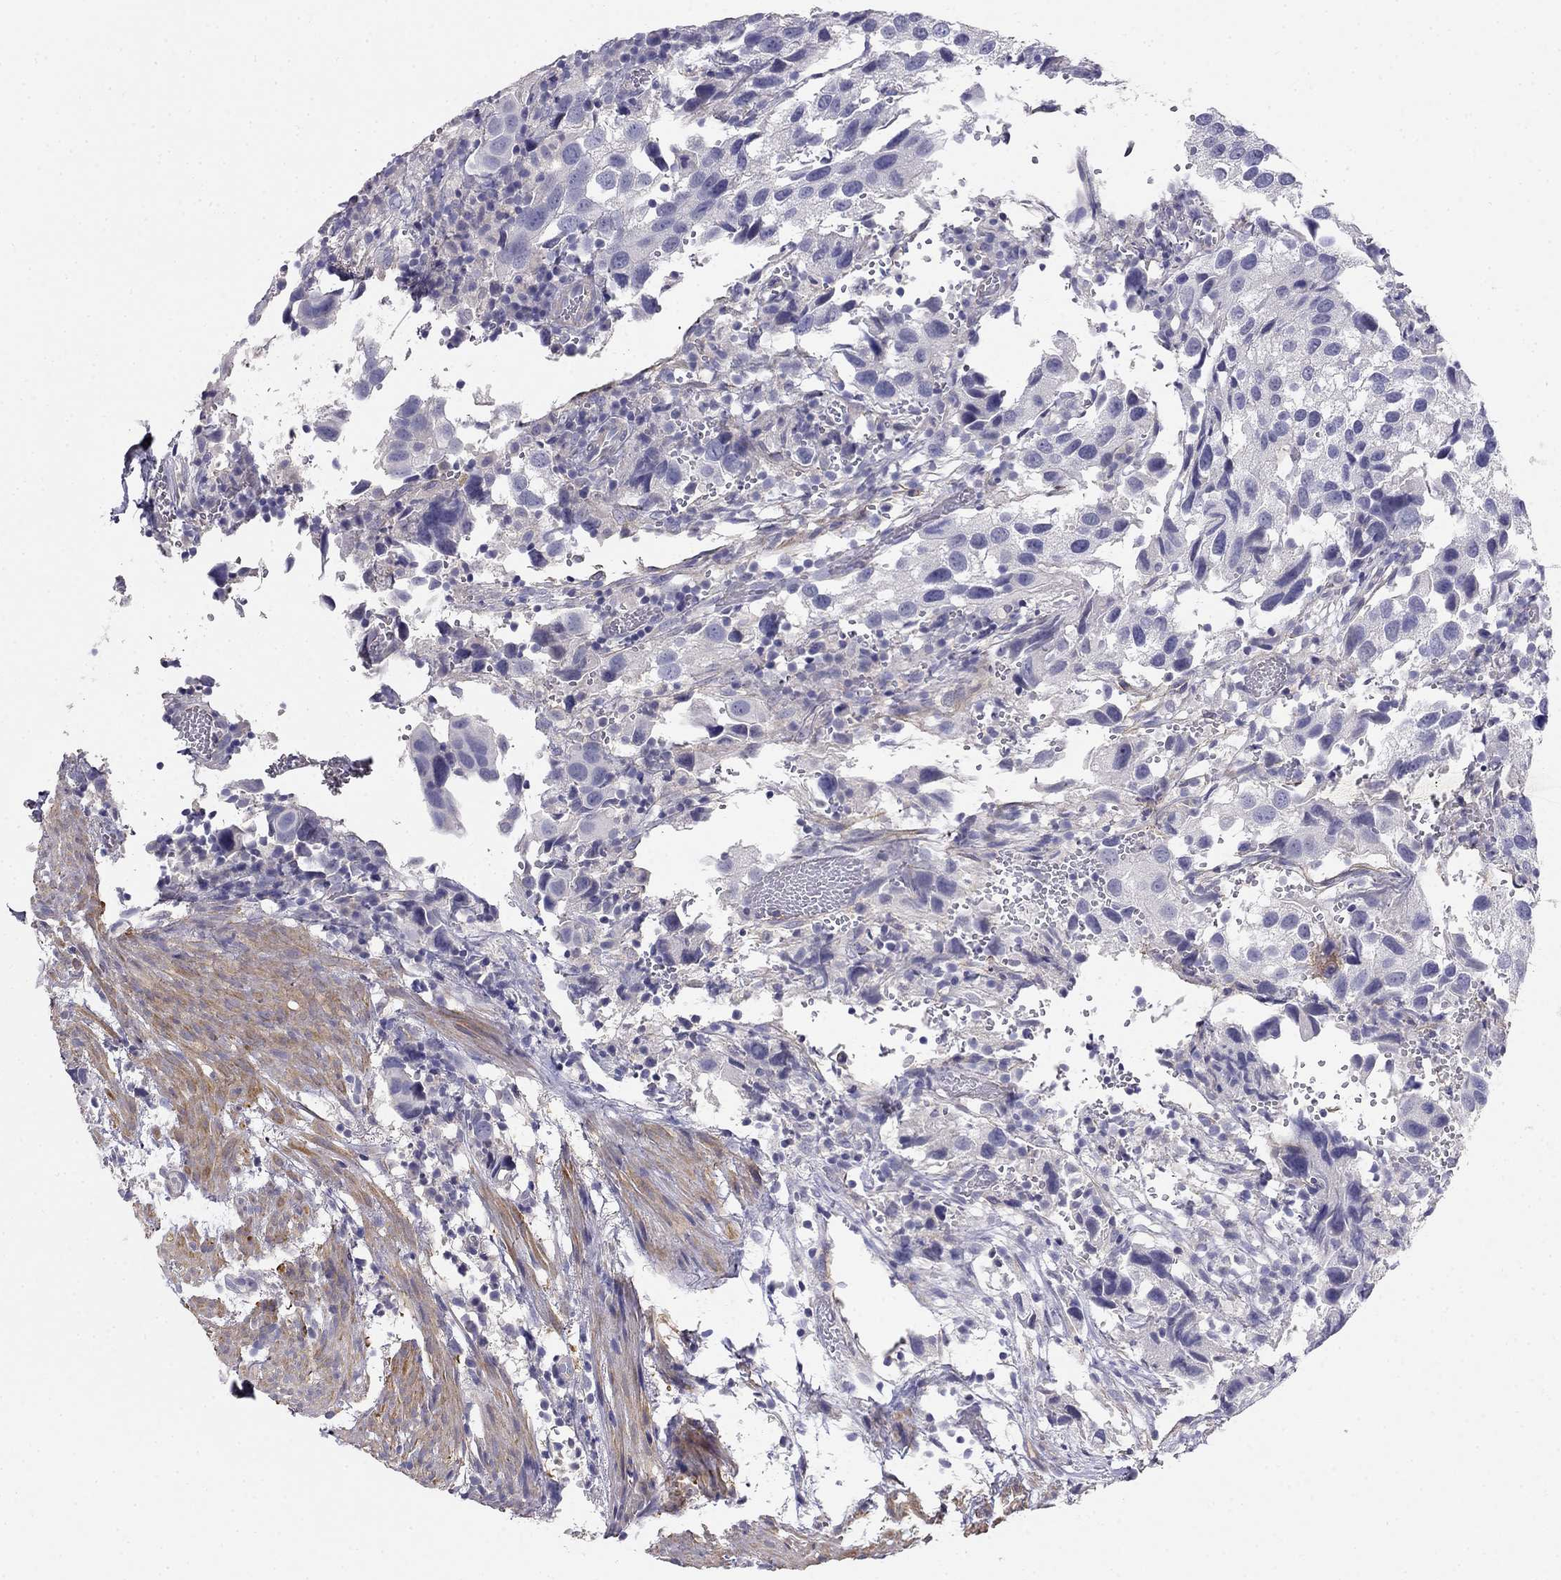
{"staining": {"intensity": "negative", "quantity": "none", "location": "none"}, "tissue": "urothelial cancer", "cell_type": "Tumor cells", "image_type": "cancer", "snomed": [{"axis": "morphology", "description": "Urothelial carcinoma, High grade"}, {"axis": "topography", "description": "Urinary bladder"}], "caption": "The immunohistochemistry photomicrograph has no significant expression in tumor cells of high-grade urothelial carcinoma tissue.", "gene": "LY6H", "patient": {"sex": "male", "age": 79}}